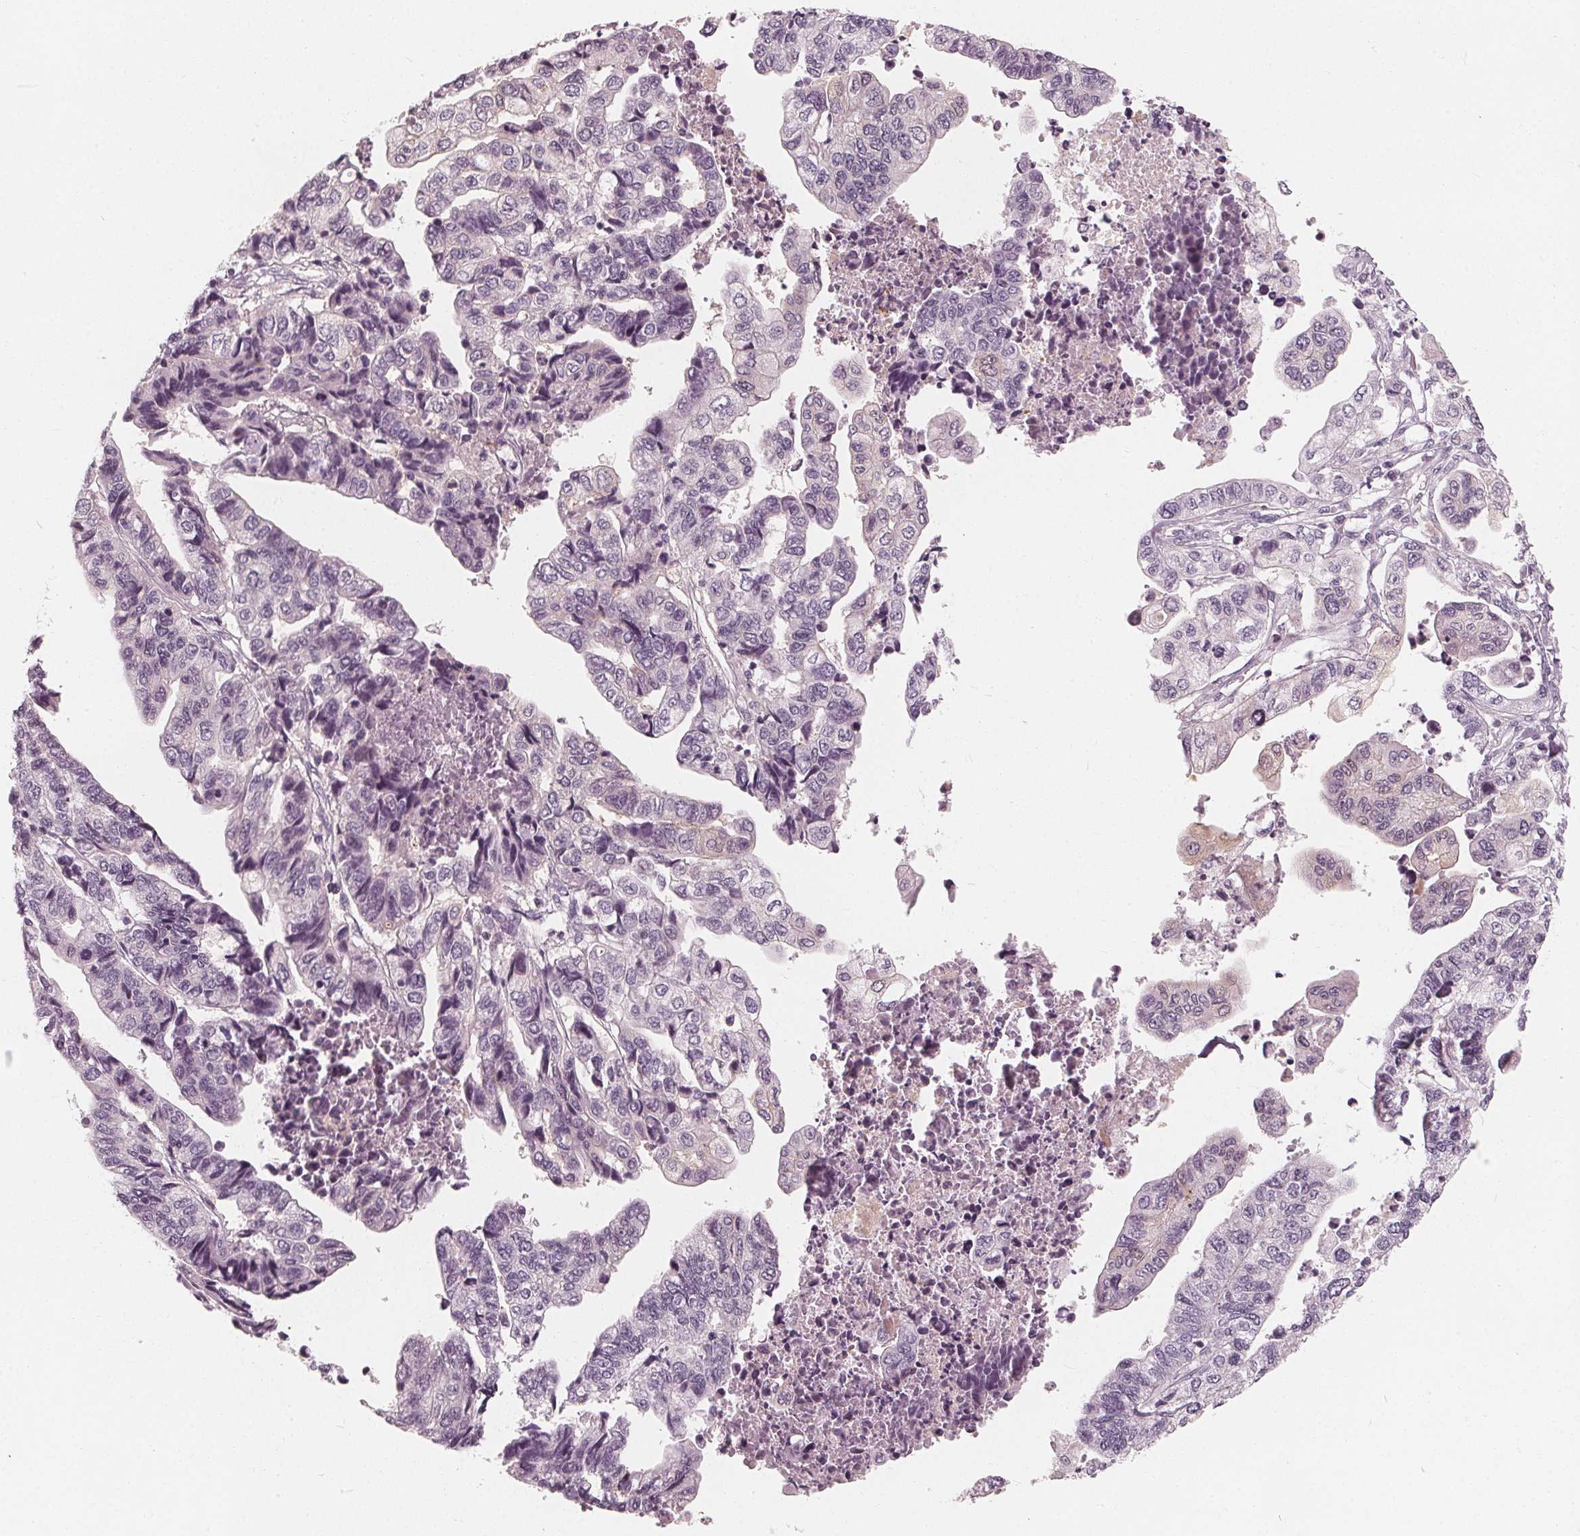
{"staining": {"intensity": "negative", "quantity": "none", "location": "none"}, "tissue": "stomach cancer", "cell_type": "Tumor cells", "image_type": "cancer", "snomed": [{"axis": "morphology", "description": "Adenocarcinoma, NOS"}, {"axis": "topography", "description": "Stomach, upper"}], "caption": "Immunohistochemistry photomicrograph of human stomach cancer (adenocarcinoma) stained for a protein (brown), which demonstrates no staining in tumor cells. (DAB (3,3'-diaminobenzidine) immunohistochemistry (IHC), high magnification).", "gene": "SAT2", "patient": {"sex": "female", "age": 67}}